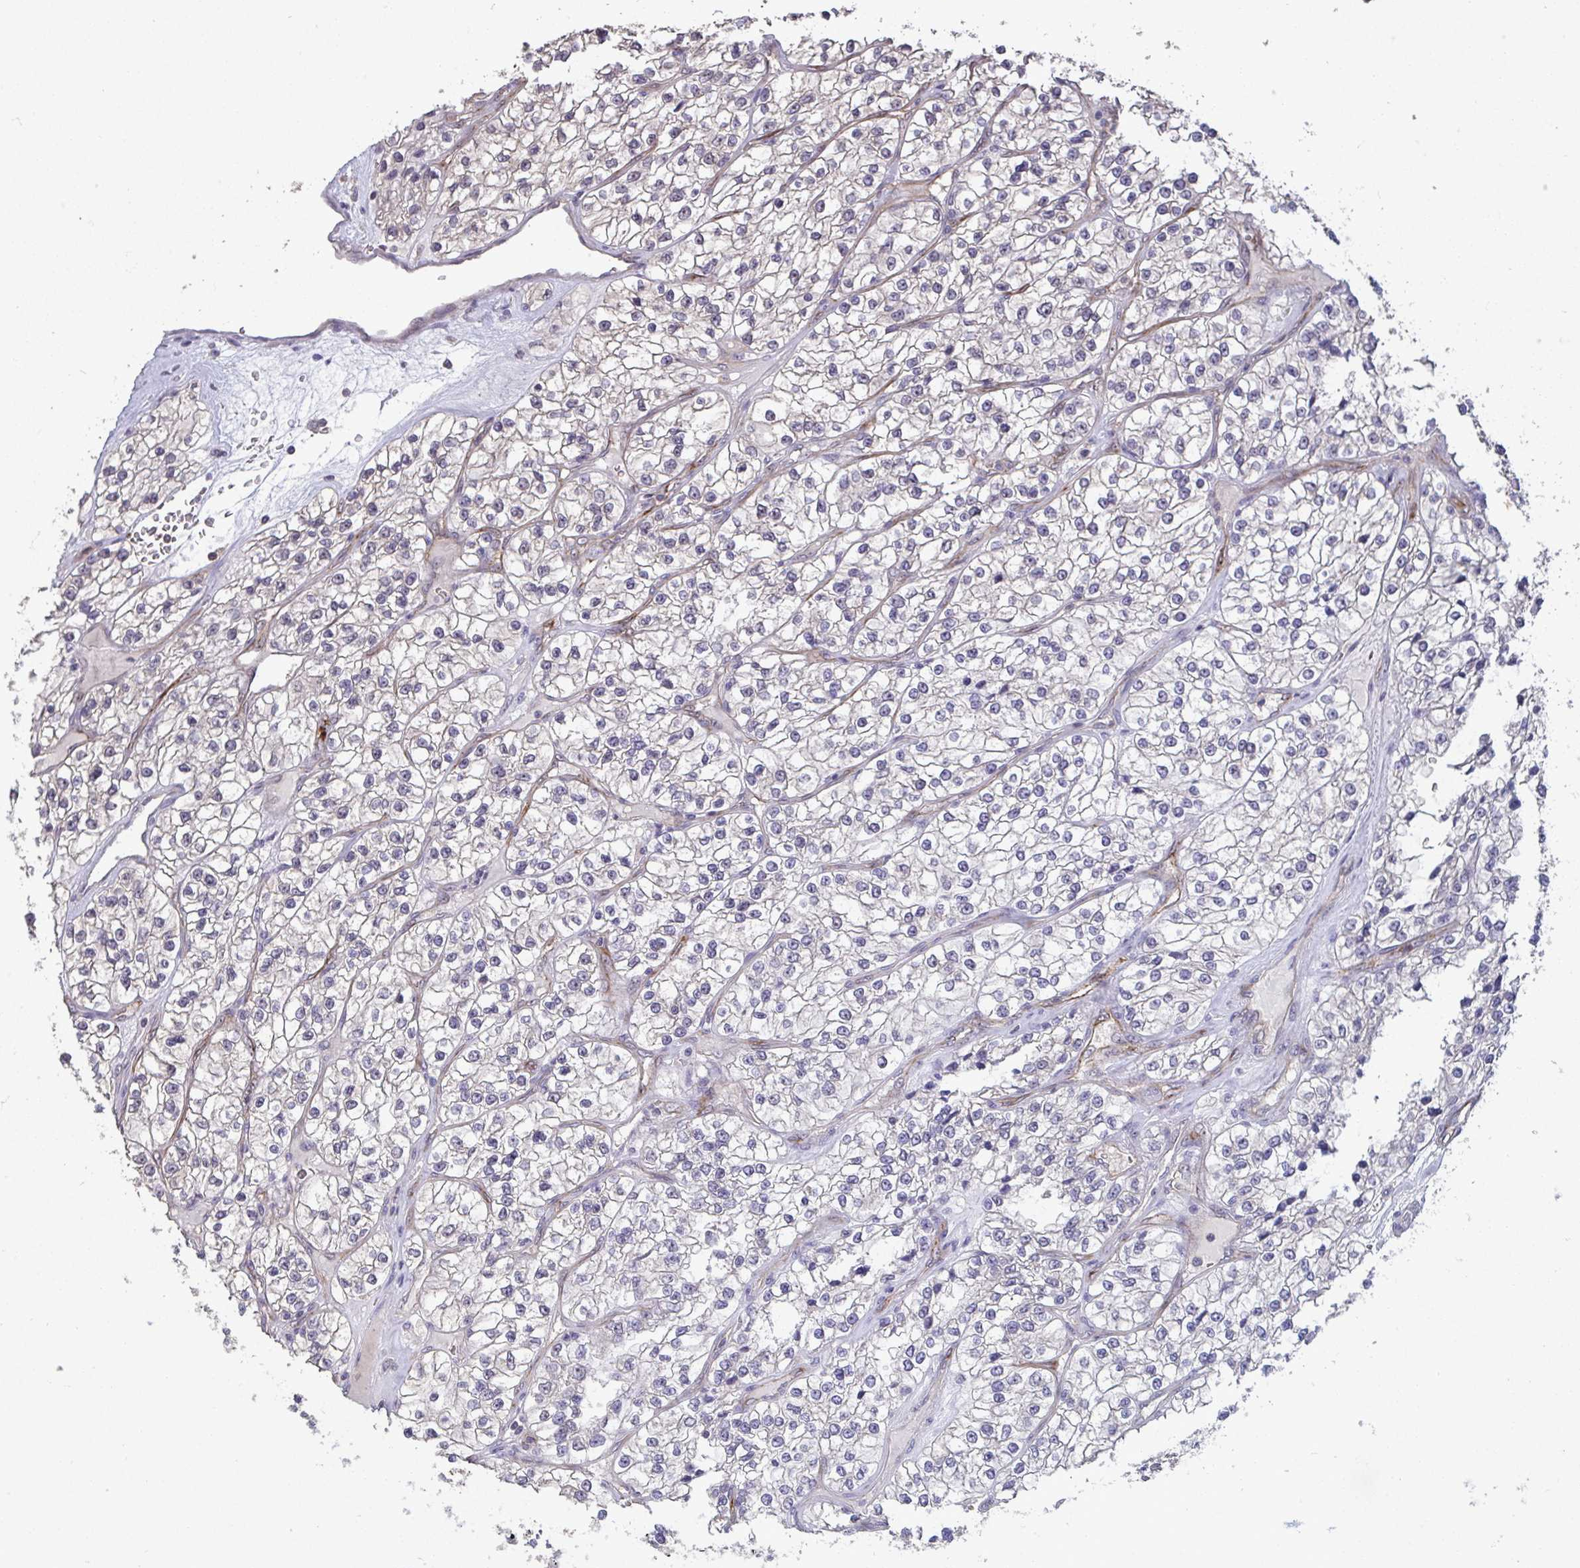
{"staining": {"intensity": "negative", "quantity": "none", "location": "none"}, "tissue": "renal cancer", "cell_type": "Tumor cells", "image_type": "cancer", "snomed": [{"axis": "morphology", "description": "Adenocarcinoma, NOS"}, {"axis": "topography", "description": "Kidney"}], "caption": "Protein analysis of renal cancer shows no significant positivity in tumor cells. (DAB immunohistochemistry with hematoxylin counter stain).", "gene": "SENP3", "patient": {"sex": "female", "age": 57}}